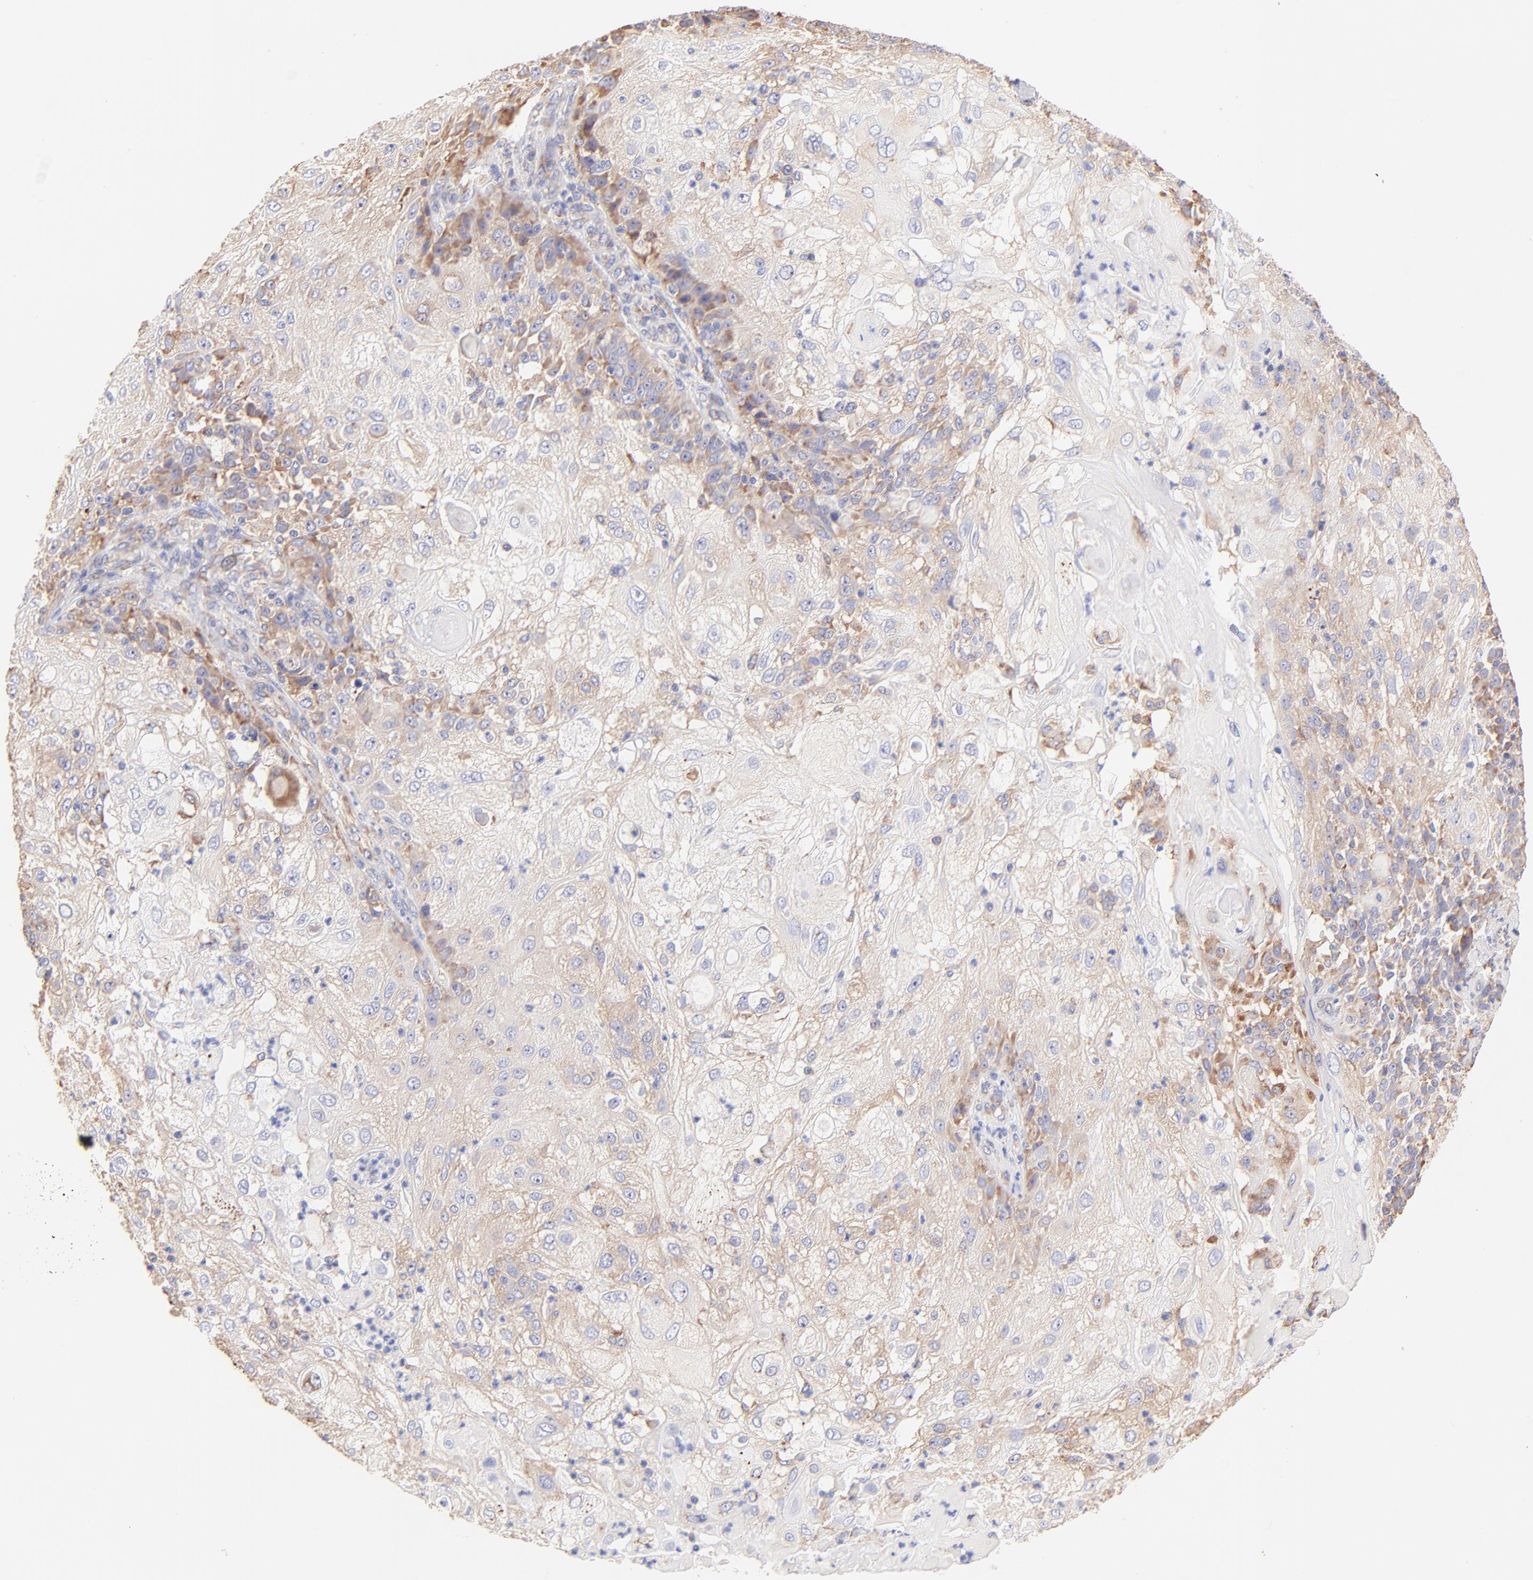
{"staining": {"intensity": "moderate", "quantity": "25%-75%", "location": "cytoplasmic/membranous"}, "tissue": "skin cancer", "cell_type": "Tumor cells", "image_type": "cancer", "snomed": [{"axis": "morphology", "description": "Normal tissue, NOS"}, {"axis": "morphology", "description": "Squamous cell carcinoma, NOS"}, {"axis": "topography", "description": "Skin"}], "caption": "A histopathology image of human skin cancer stained for a protein exhibits moderate cytoplasmic/membranous brown staining in tumor cells. (DAB = brown stain, brightfield microscopy at high magnification).", "gene": "RPL30", "patient": {"sex": "female", "age": 83}}